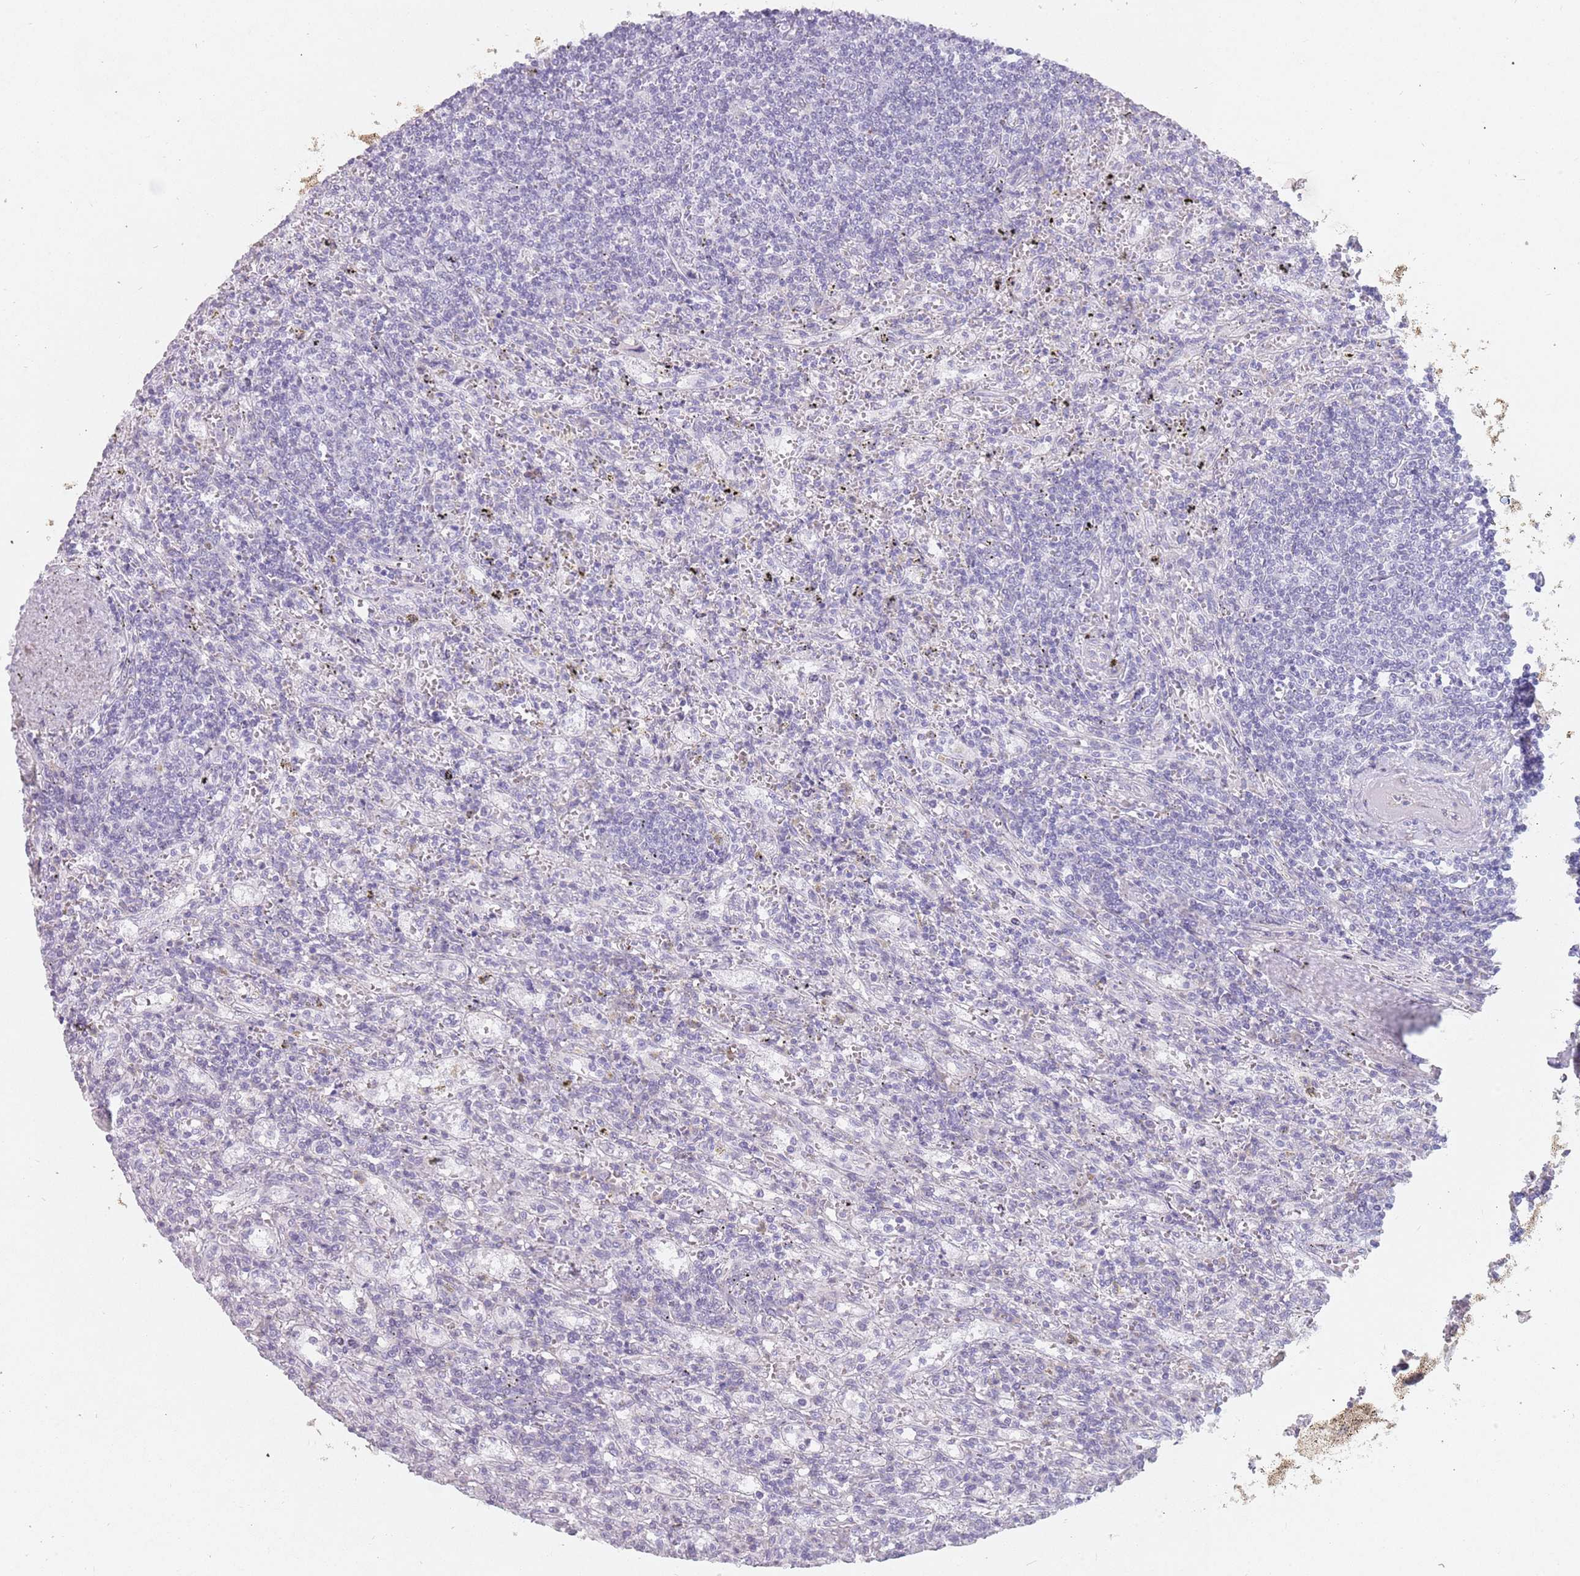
{"staining": {"intensity": "negative", "quantity": "none", "location": "none"}, "tissue": "lymphoma", "cell_type": "Tumor cells", "image_type": "cancer", "snomed": [{"axis": "morphology", "description": "Malignant lymphoma, non-Hodgkin's type, Low grade"}, {"axis": "topography", "description": "Spleen"}], "caption": "Micrograph shows no protein expression in tumor cells of lymphoma tissue. (DAB (3,3'-diaminobenzidine) immunohistochemistry (IHC) with hematoxylin counter stain).", "gene": "DDX4", "patient": {"sex": "male", "age": 76}}